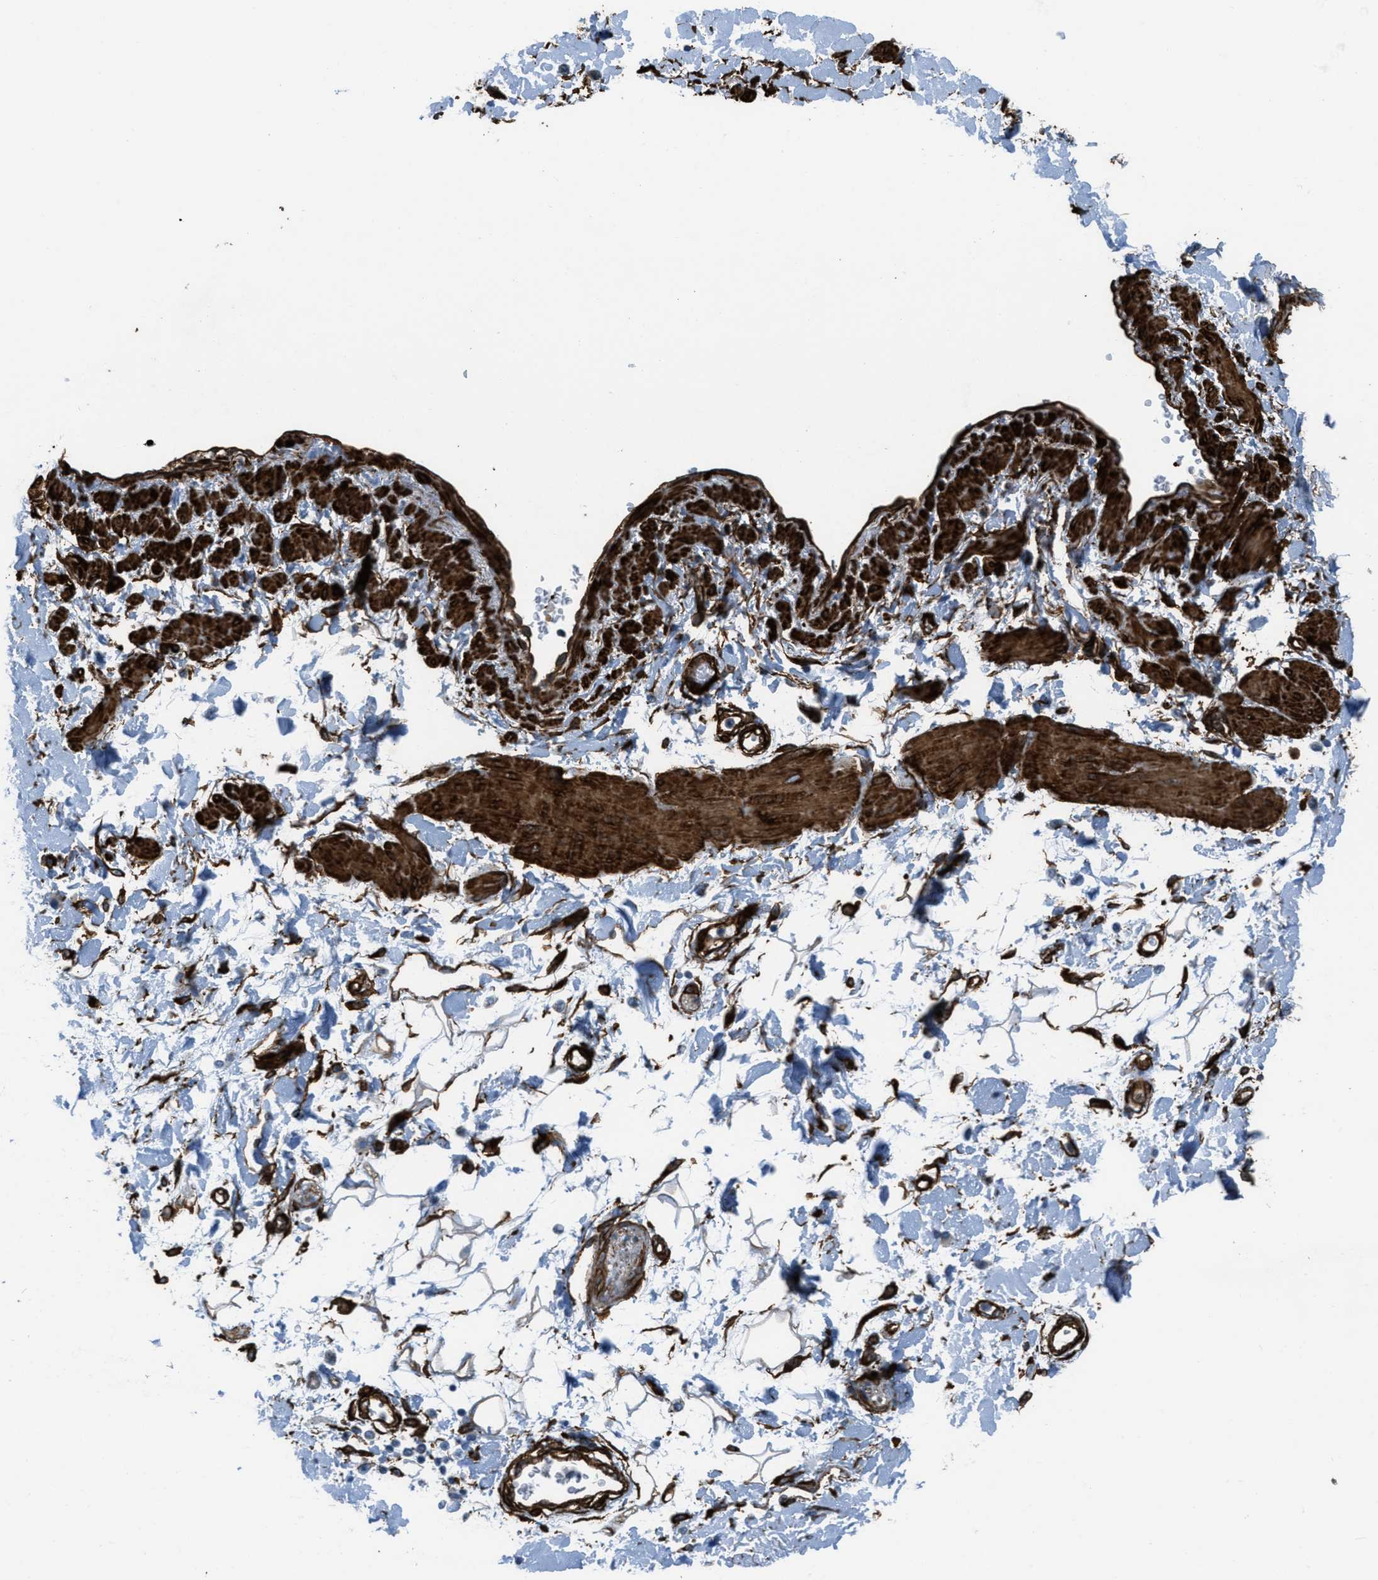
{"staining": {"intensity": "moderate", "quantity": ">75%", "location": "cytoplasmic/membranous"}, "tissue": "adipose tissue", "cell_type": "Adipocytes", "image_type": "normal", "snomed": [{"axis": "morphology", "description": "Normal tissue, NOS"}, {"axis": "morphology", "description": "Adenocarcinoma, NOS"}, {"axis": "topography", "description": "Duodenum"}, {"axis": "topography", "description": "Peripheral nerve tissue"}], "caption": "Adipocytes reveal medium levels of moderate cytoplasmic/membranous expression in approximately >75% of cells in benign adipose tissue.", "gene": "CALD1", "patient": {"sex": "female", "age": 60}}